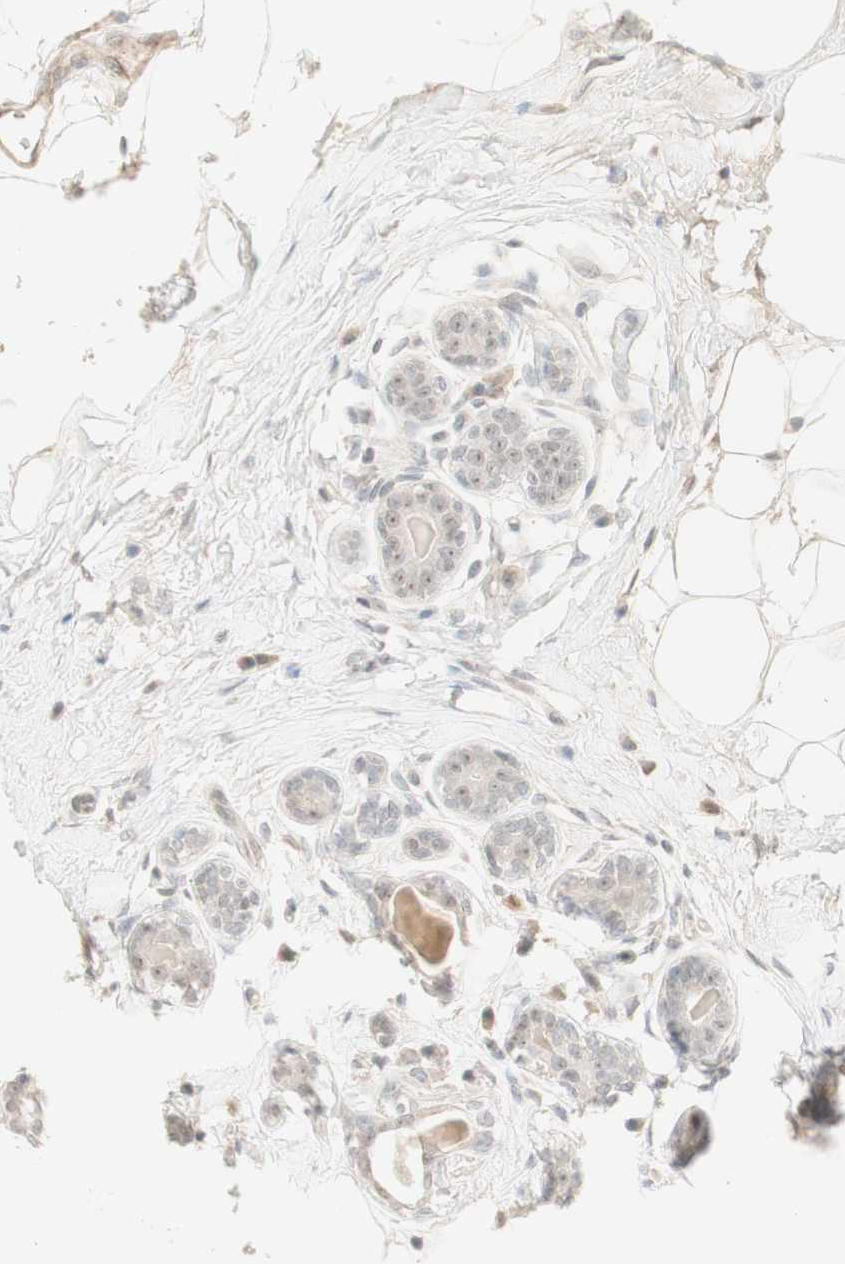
{"staining": {"intensity": "negative", "quantity": "none", "location": "none"}, "tissue": "breast cancer", "cell_type": "Tumor cells", "image_type": "cancer", "snomed": [{"axis": "morphology", "description": "Normal tissue, NOS"}, {"axis": "morphology", "description": "Duct carcinoma"}, {"axis": "topography", "description": "Breast"}], "caption": "An image of human intraductal carcinoma (breast) is negative for staining in tumor cells.", "gene": "PLCD4", "patient": {"sex": "female", "age": 39}}